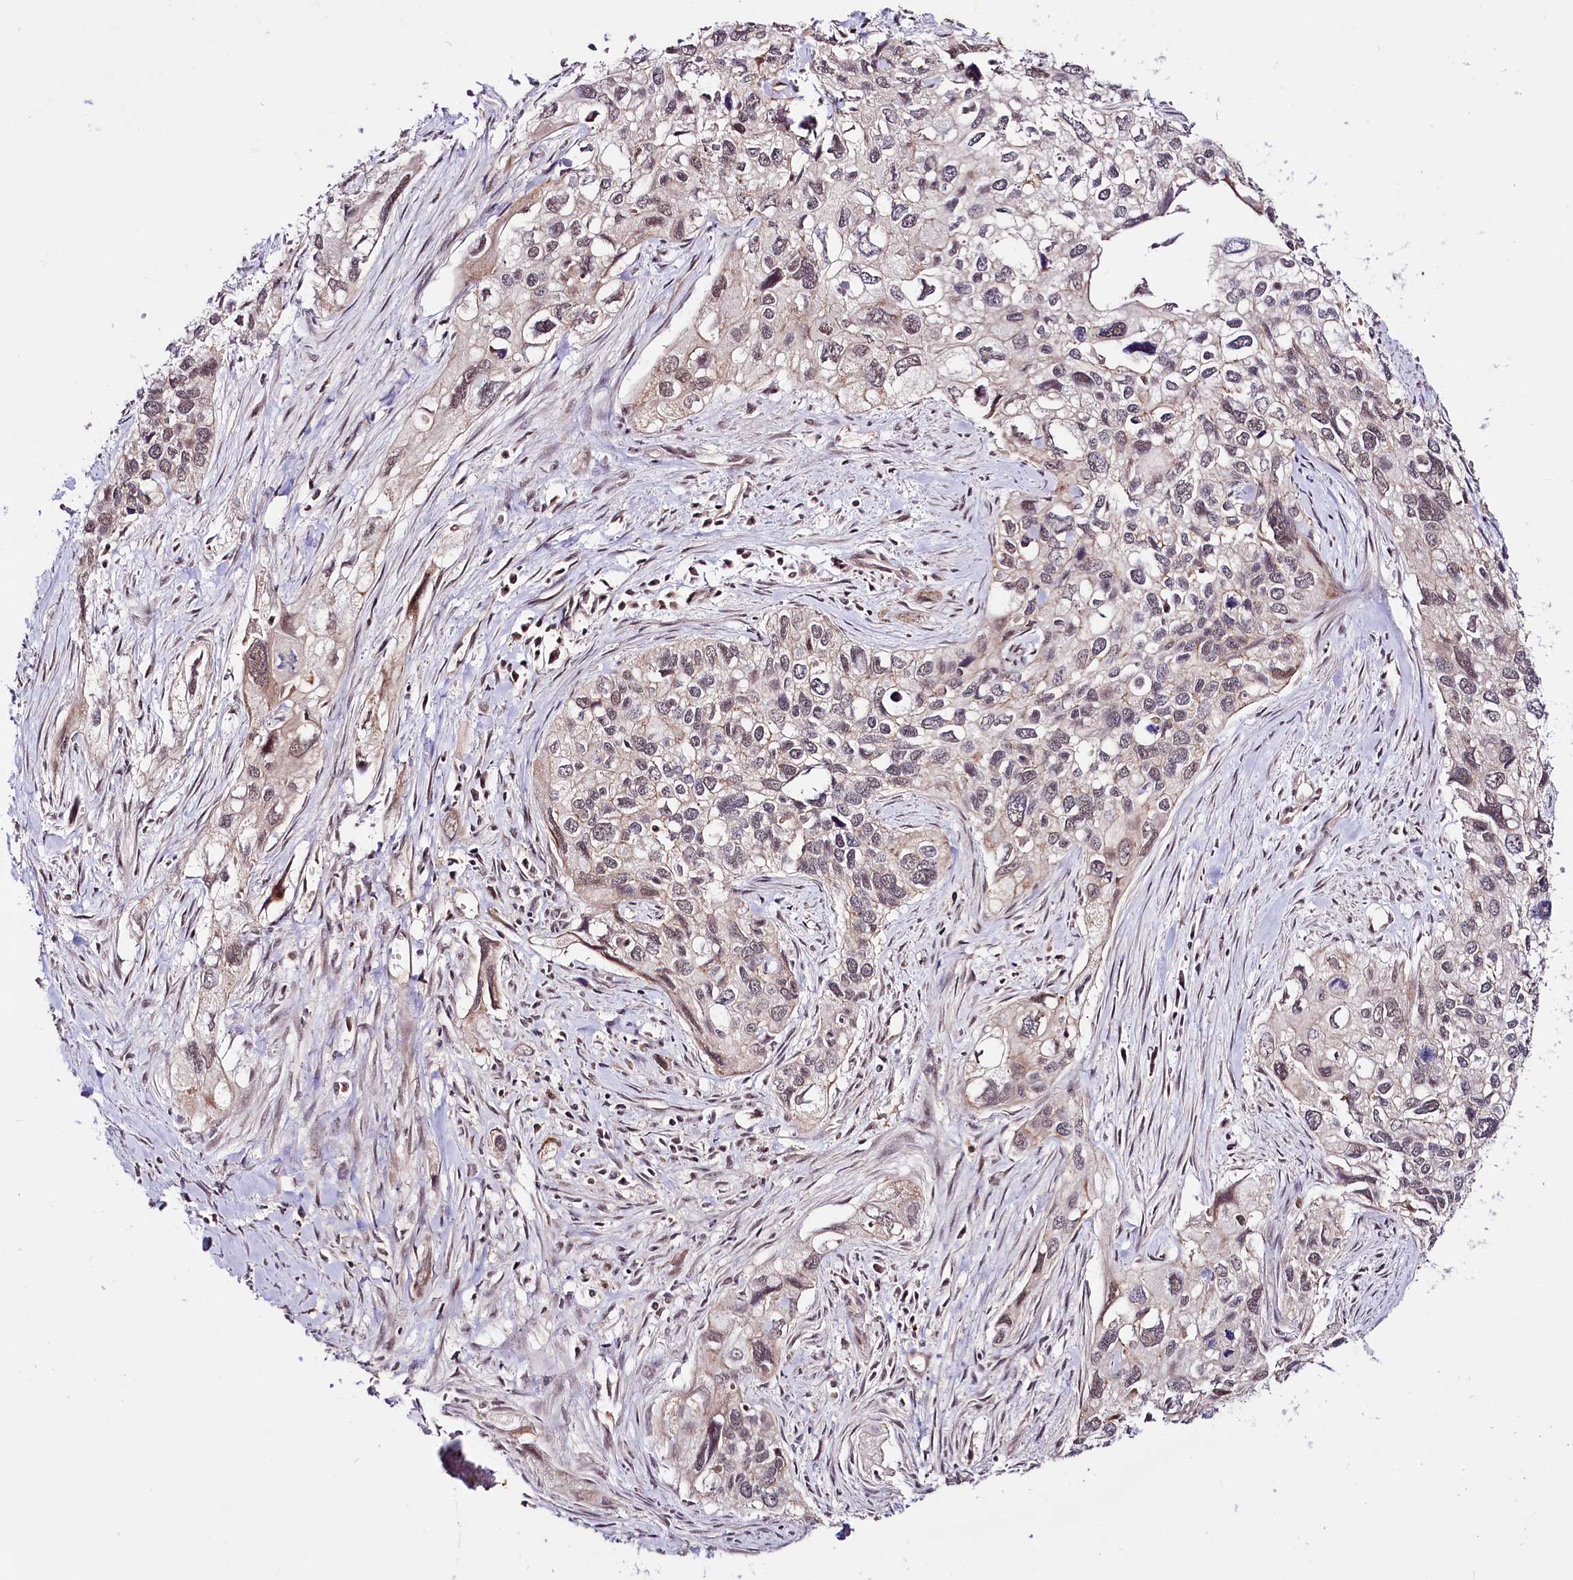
{"staining": {"intensity": "weak", "quantity": "<25%", "location": "nuclear"}, "tissue": "cervical cancer", "cell_type": "Tumor cells", "image_type": "cancer", "snomed": [{"axis": "morphology", "description": "Squamous cell carcinoma, NOS"}, {"axis": "topography", "description": "Cervix"}], "caption": "An IHC image of cervical squamous cell carcinoma is shown. There is no staining in tumor cells of cervical squamous cell carcinoma. Nuclei are stained in blue.", "gene": "TAFAZZIN", "patient": {"sex": "female", "age": 55}}